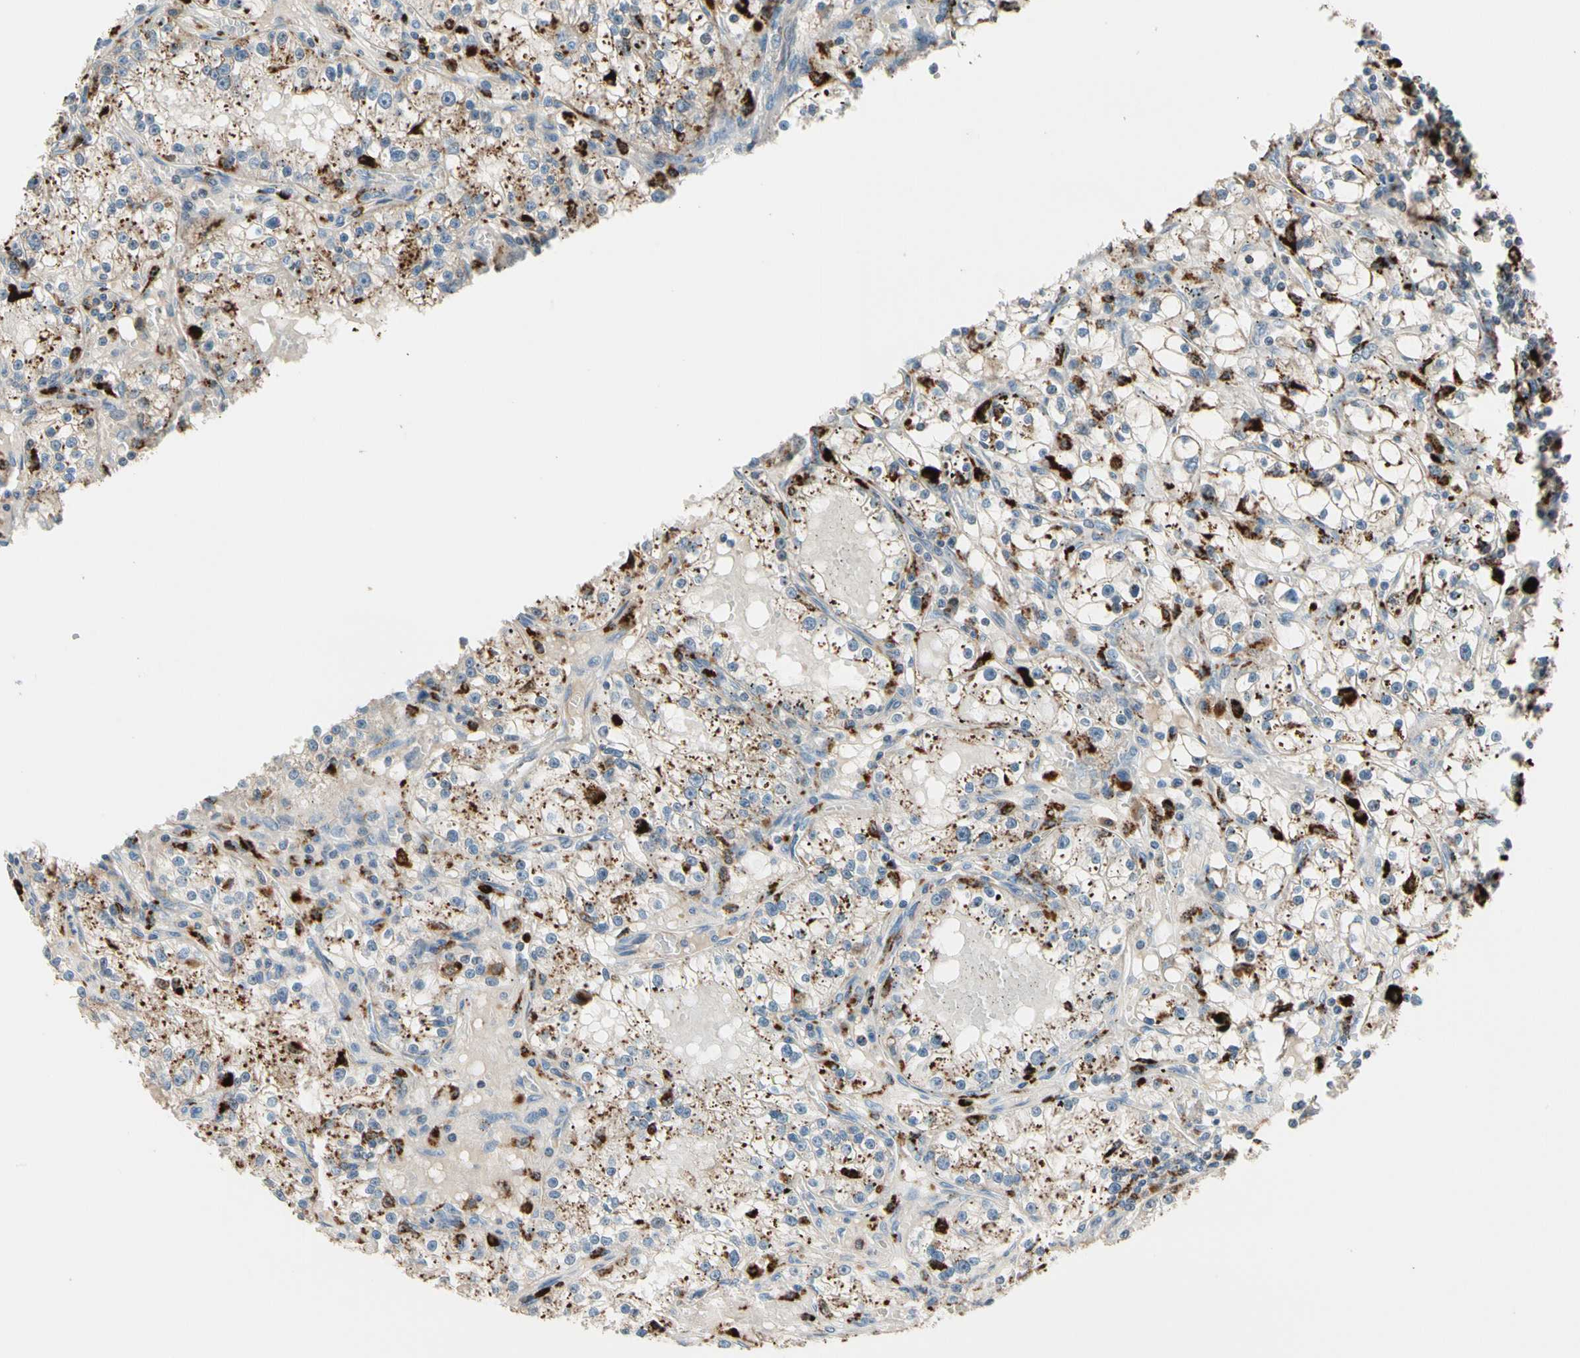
{"staining": {"intensity": "strong", "quantity": "25%-75%", "location": "cytoplasmic/membranous"}, "tissue": "renal cancer", "cell_type": "Tumor cells", "image_type": "cancer", "snomed": [{"axis": "morphology", "description": "Adenocarcinoma, NOS"}, {"axis": "topography", "description": "Kidney"}], "caption": "Approximately 25%-75% of tumor cells in human renal cancer display strong cytoplasmic/membranous protein positivity as visualized by brown immunohistochemical staining.", "gene": "GM2A", "patient": {"sex": "male", "age": 56}}